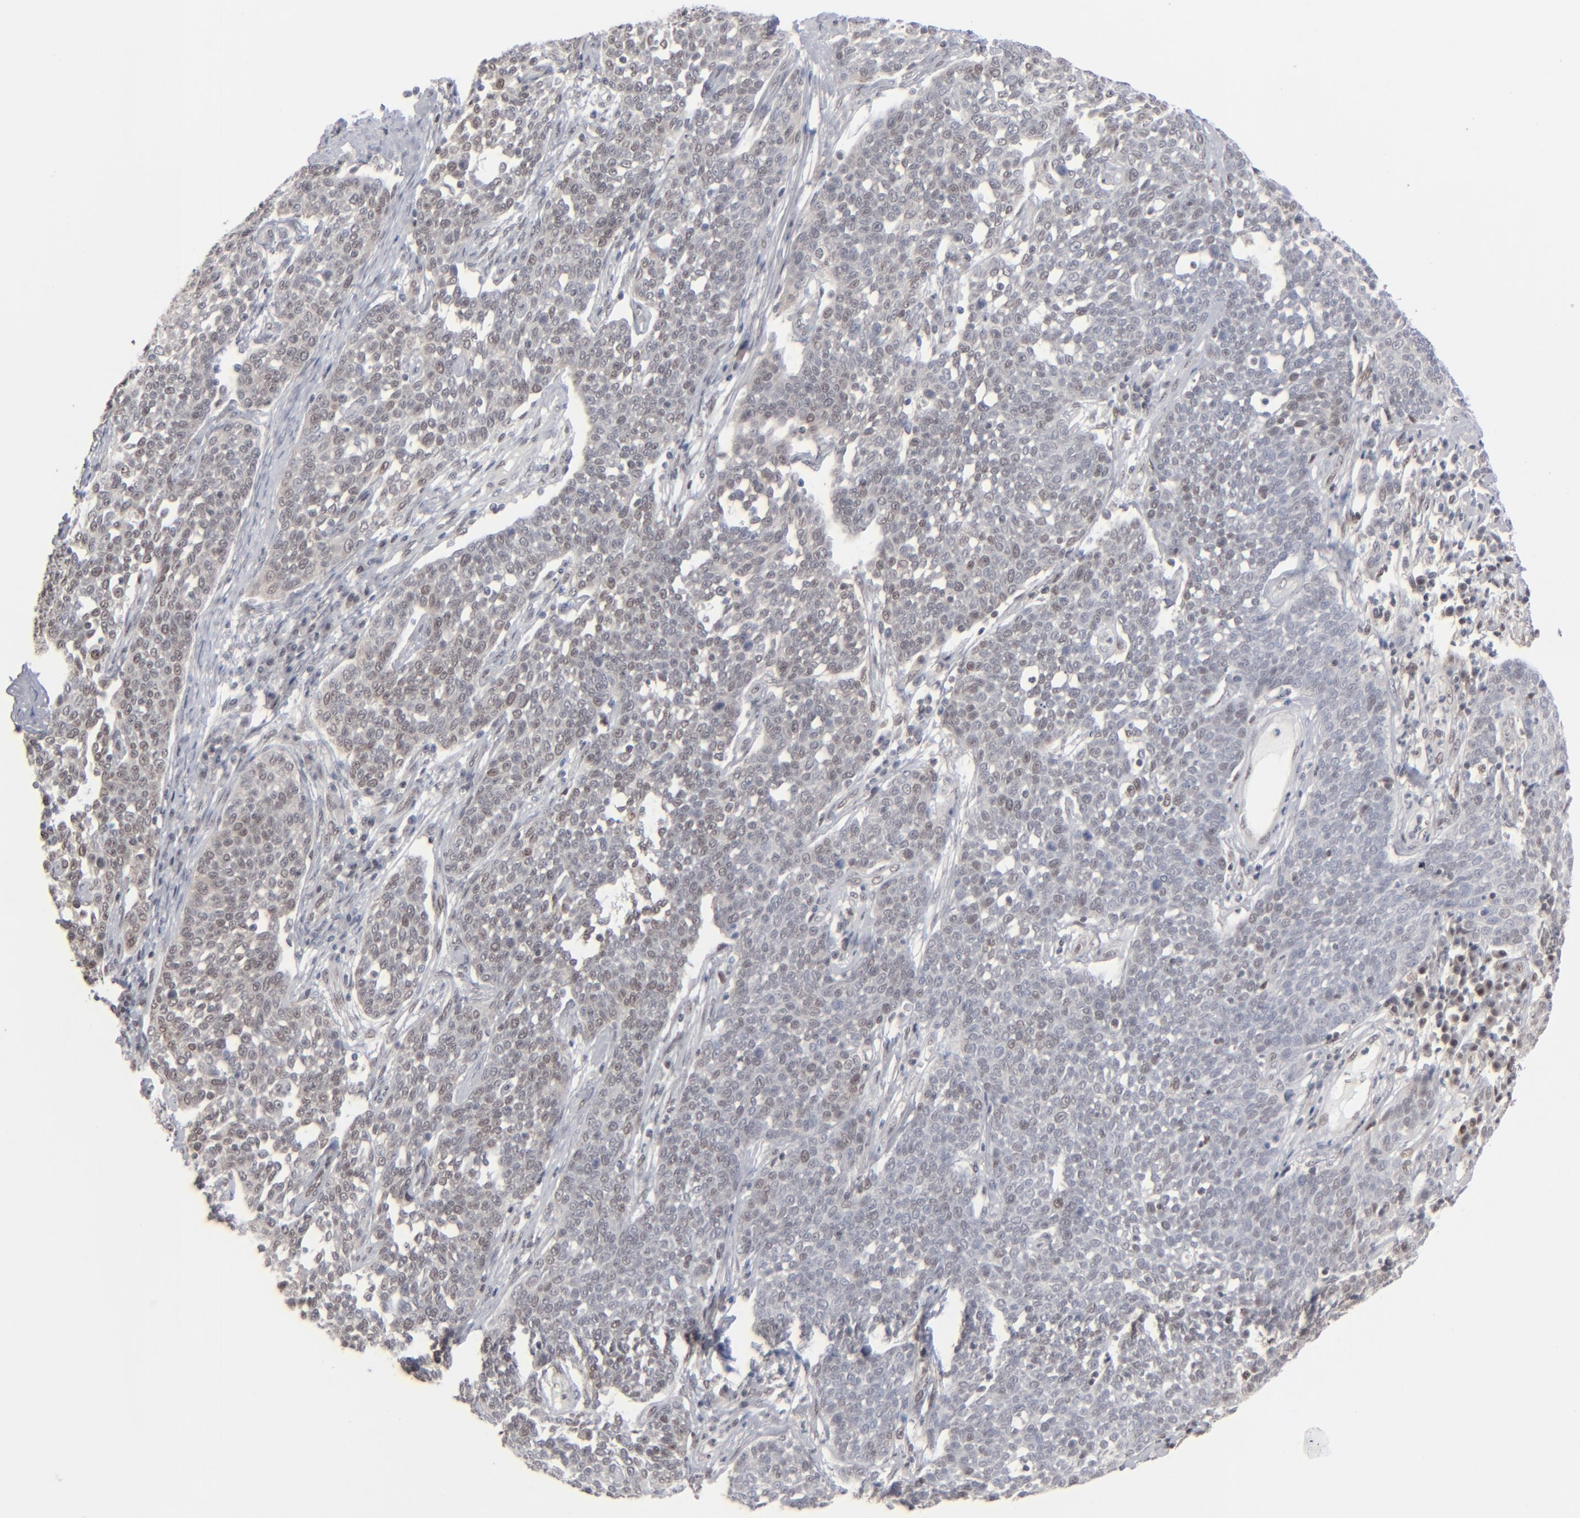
{"staining": {"intensity": "weak", "quantity": "<25%", "location": "nuclear"}, "tissue": "cervical cancer", "cell_type": "Tumor cells", "image_type": "cancer", "snomed": [{"axis": "morphology", "description": "Squamous cell carcinoma, NOS"}, {"axis": "topography", "description": "Cervix"}], "caption": "Squamous cell carcinoma (cervical) stained for a protein using immunohistochemistry (IHC) shows no staining tumor cells.", "gene": "IRF9", "patient": {"sex": "female", "age": 34}}